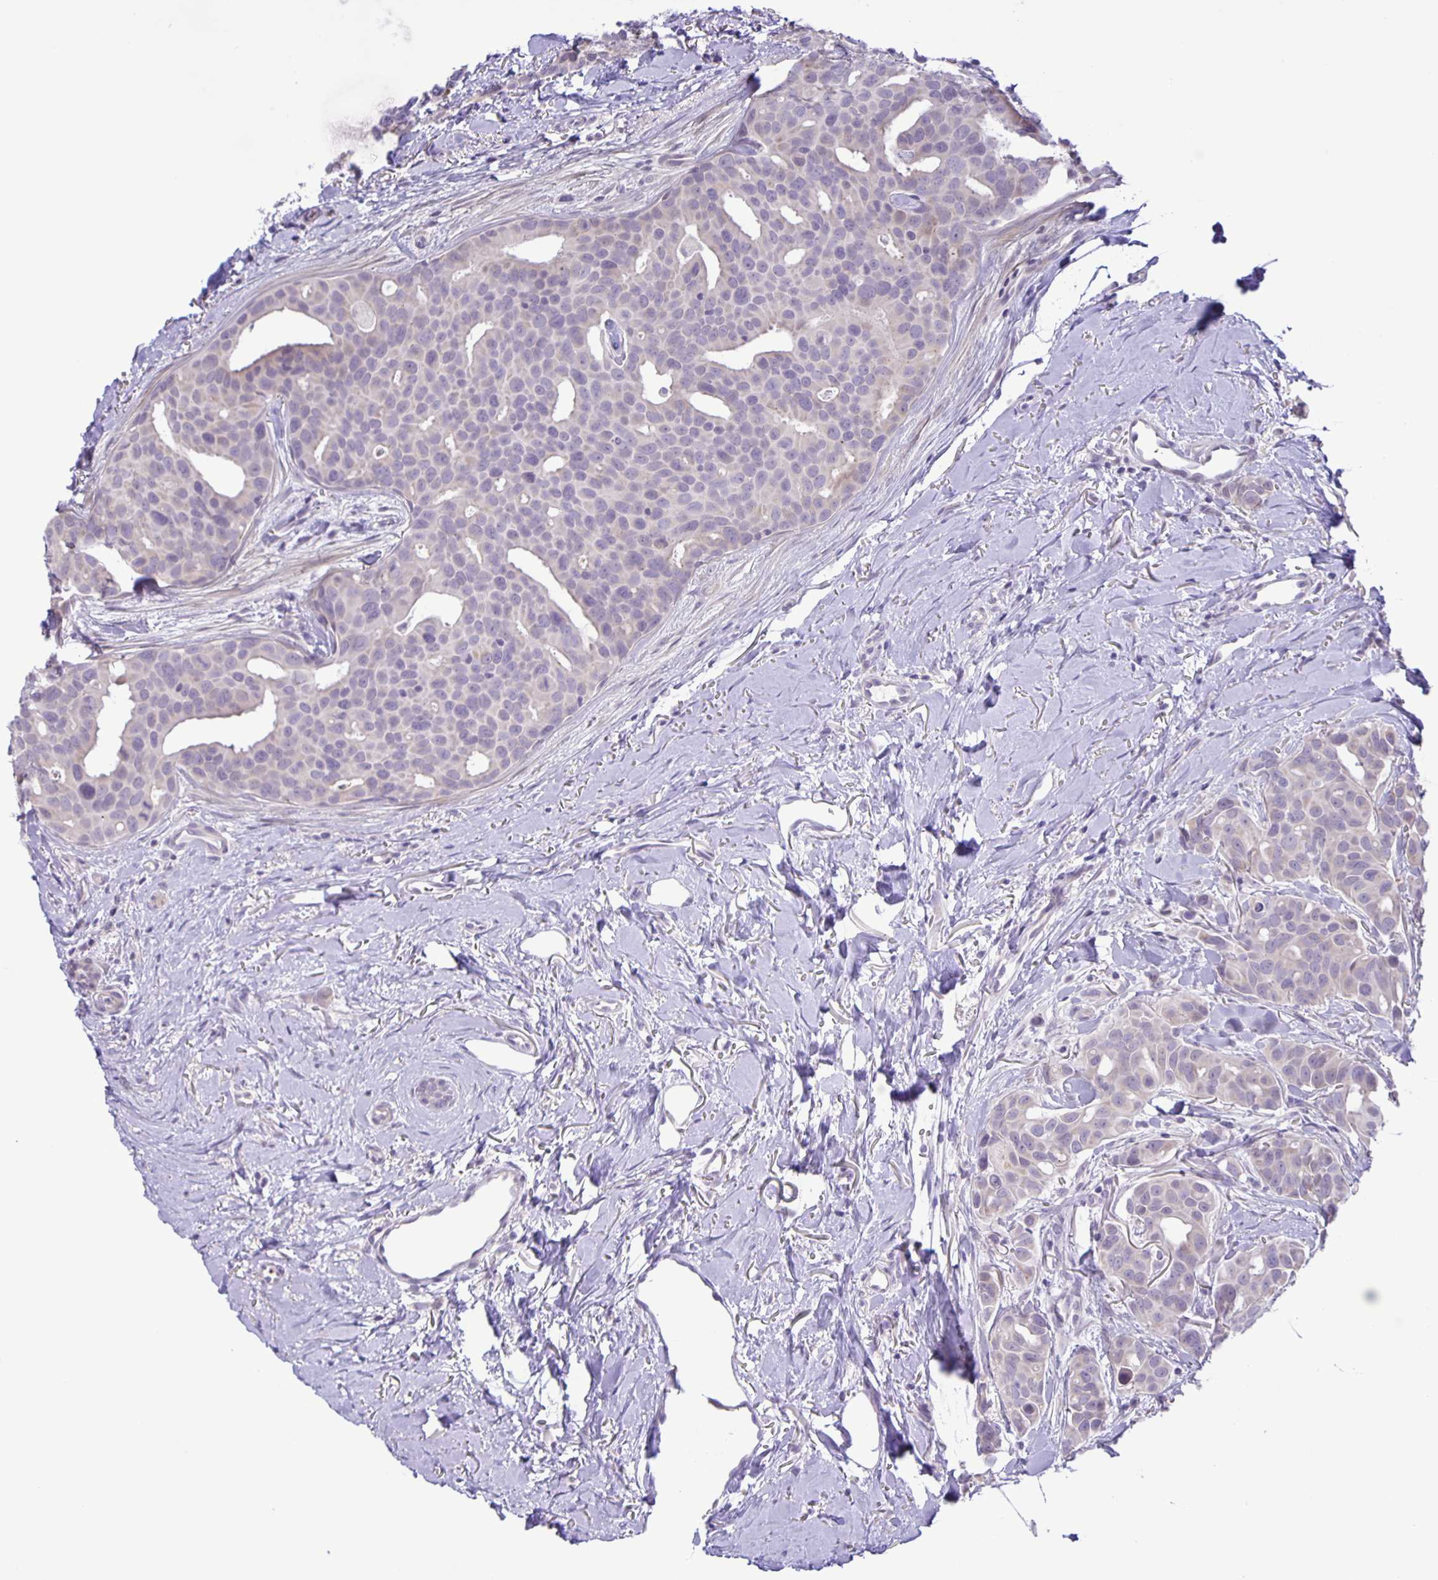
{"staining": {"intensity": "negative", "quantity": "none", "location": "none"}, "tissue": "breast cancer", "cell_type": "Tumor cells", "image_type": "cancer", "snomed": [{"axis": "morphology", "description": "Duct carcinoma"}, {"axis": "topography", "description": "Breast"}], "caption": "Breast infiltrating ductal carcinoma was stained to show a protein in brown. There is no significant positivity in tumor cells.", "gene": "ADCK1", "patient": {"sex": "female", "age": 54}}